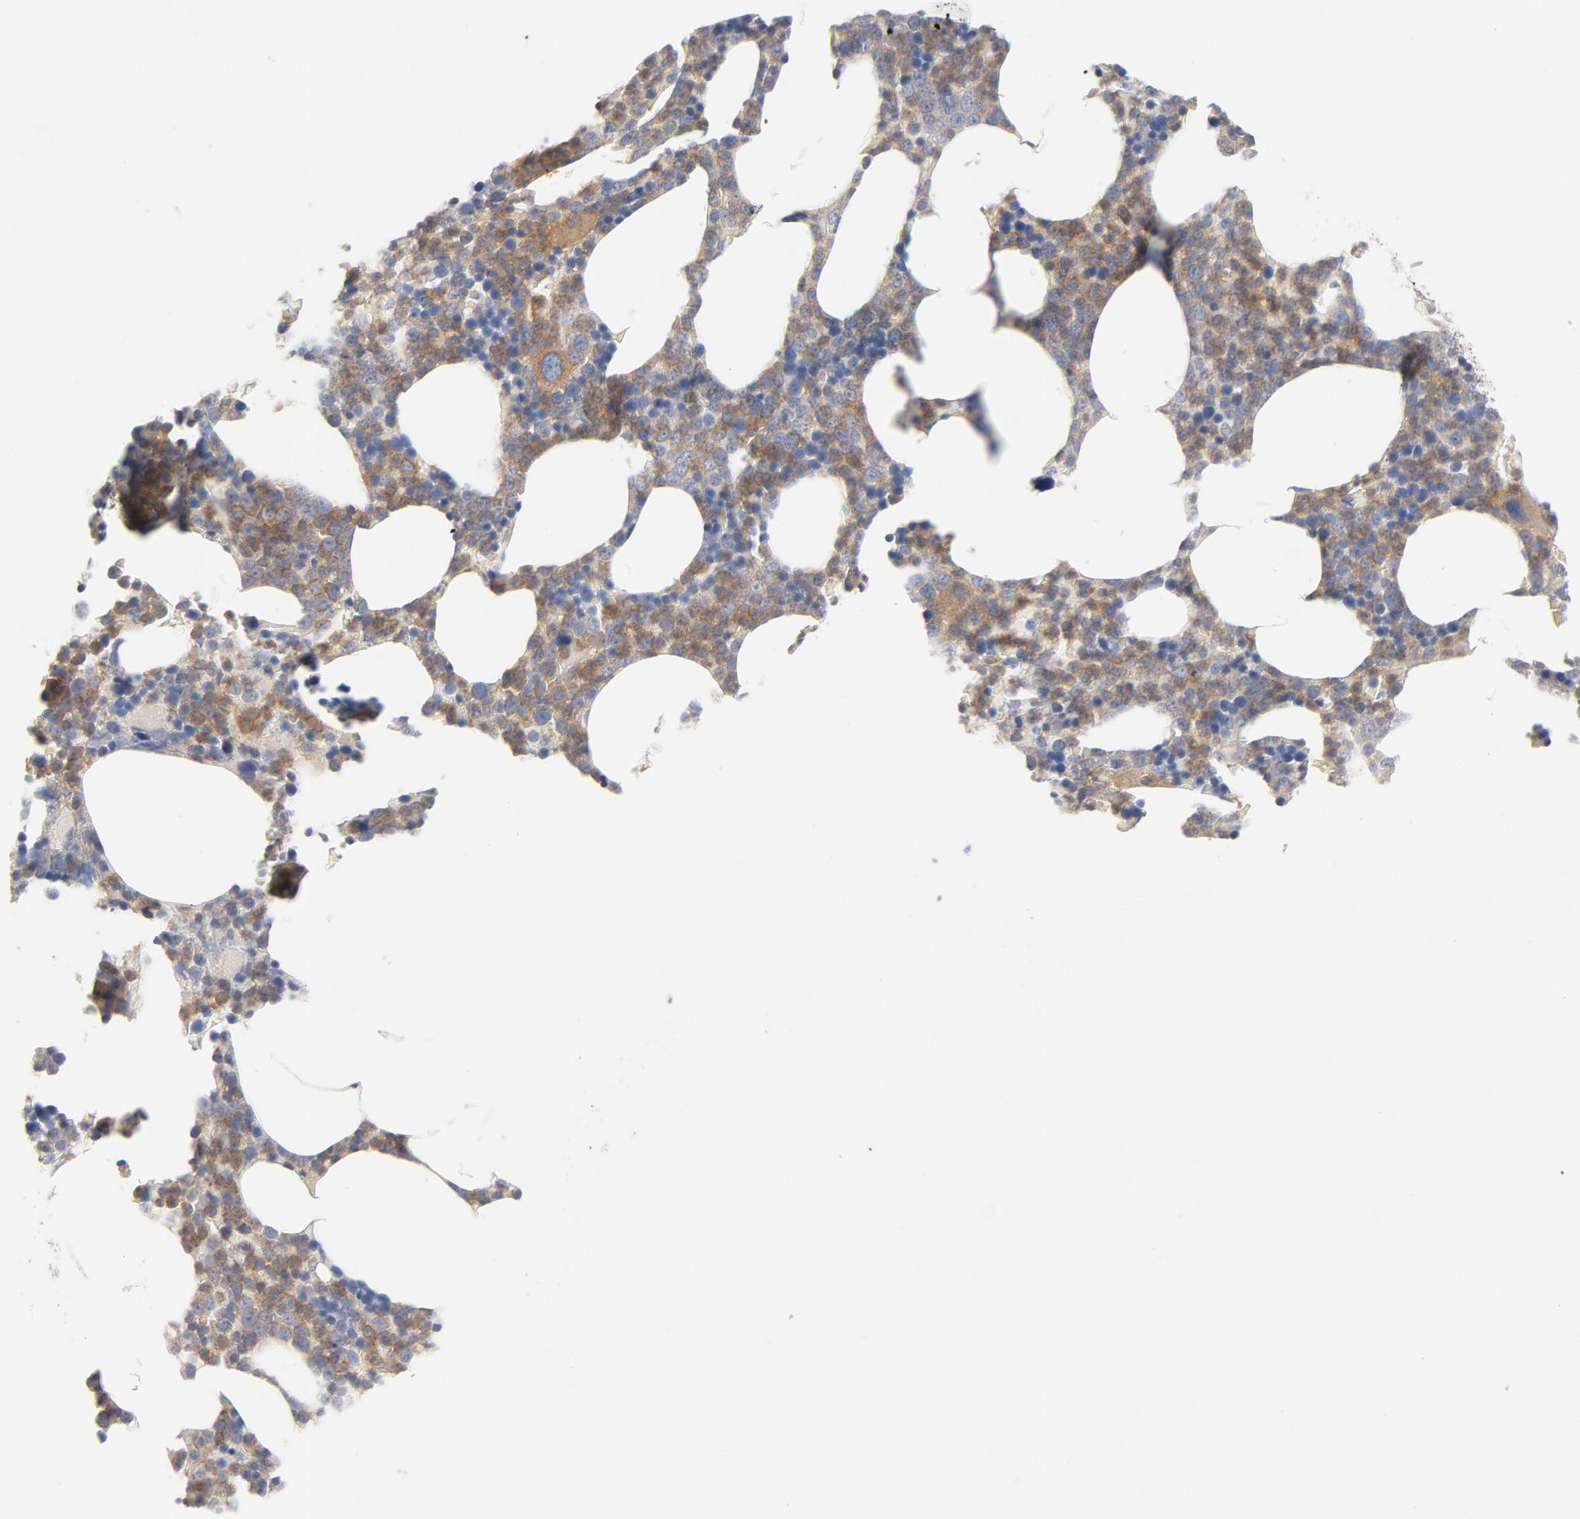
{"staining": {"intensity": "moderate", "quantity": "25%-75%", "location": "cytoplasmic/membranous"}, "tissue": "bone marrow", "cell_type": "Hematopoietic cells", "image_type": "normal", "snomed": [{"axis": "morphology", "description": "Normal tissue, NOS"}, {"axis": "topography", "description": "Bone marrow"}], "caption": "Protein expression by immunohistochemistry (IHC) shows moderate cytoplasmic/membranous positivity in about 25%-75% of hematopoietic cells in benign bone marrow. Using DAB (3,3'-diaminobenzidine) (brown) and hematoxylin (blue) stains, captured at high magnification using brightfield microscopy.", "gene": "ROCK1", "patient": {"sex": "female", "age": 66}}